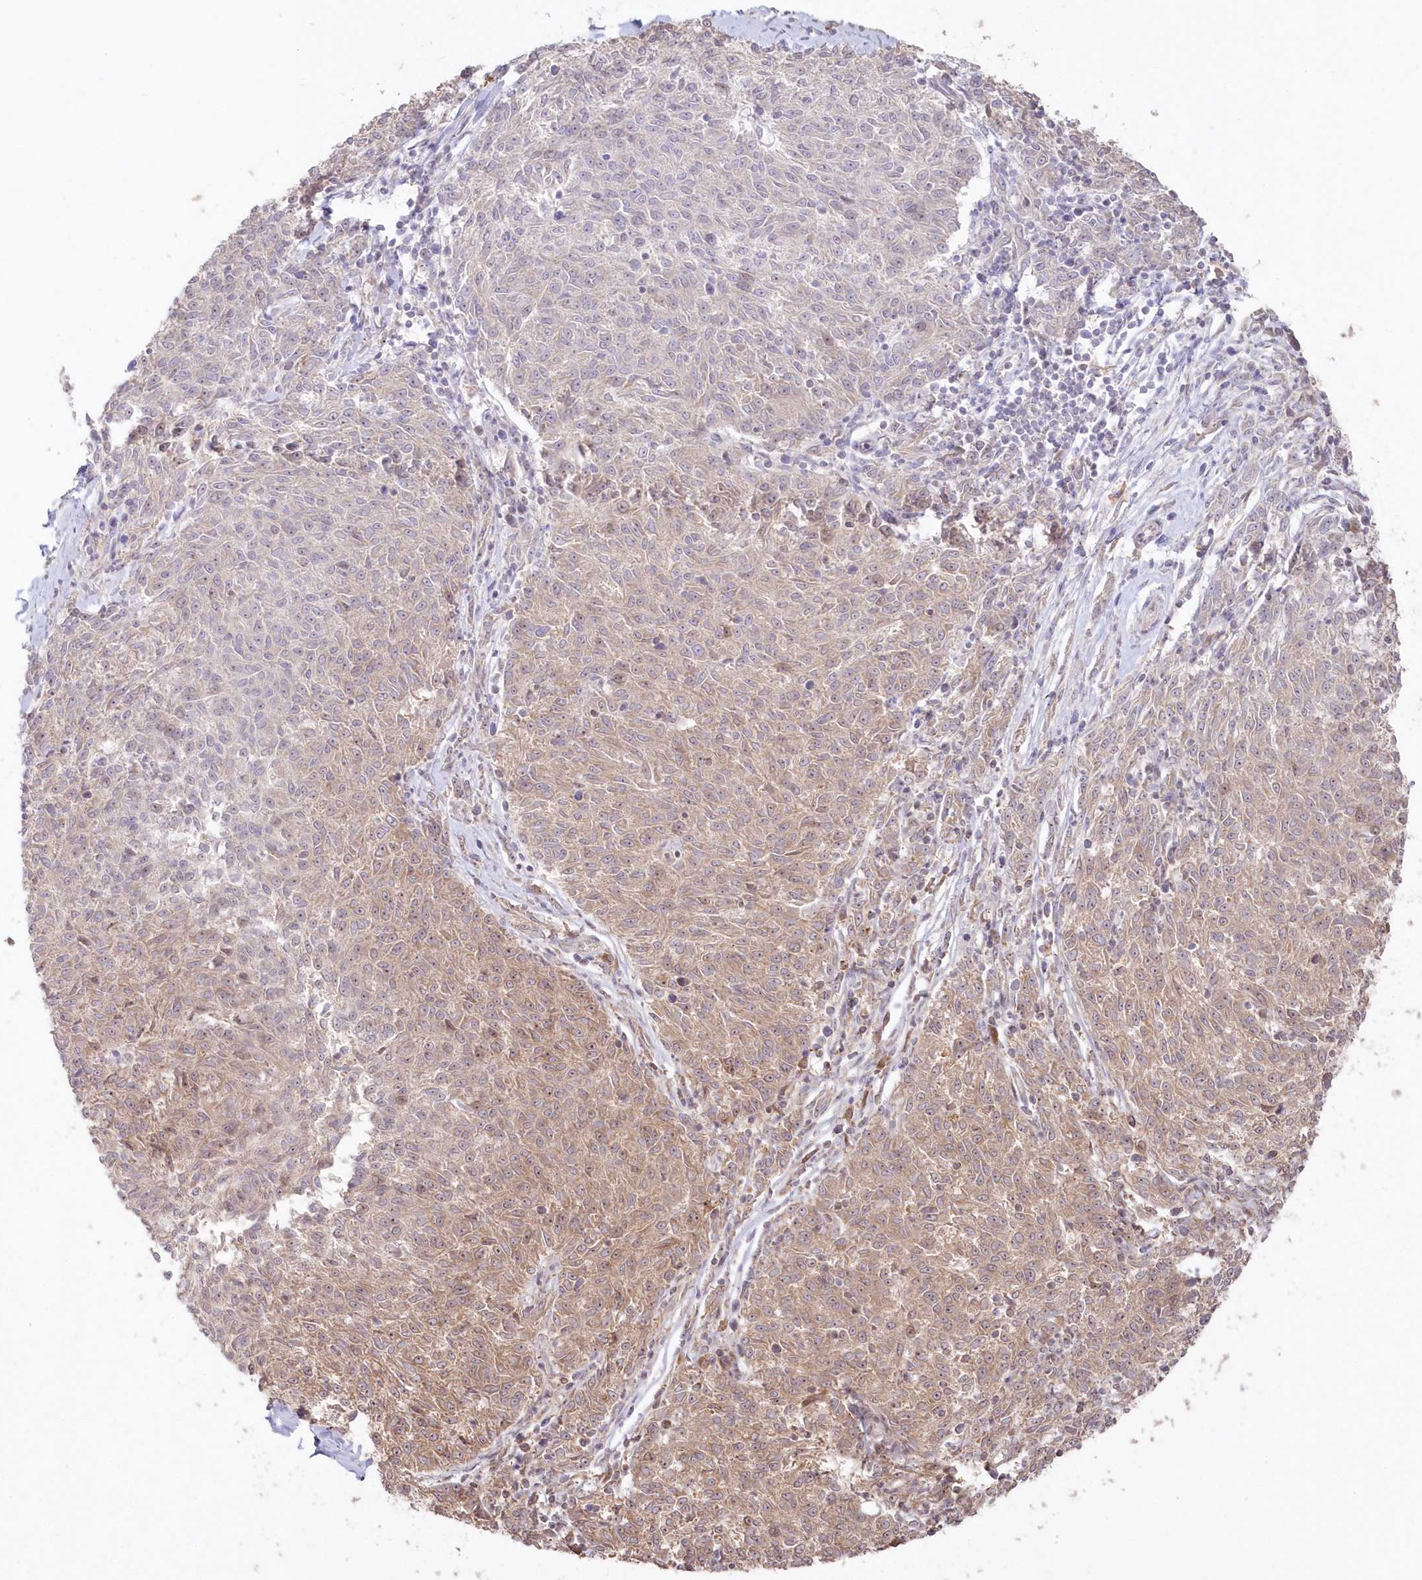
{"staining": {"intensity": "weak", "quantity": "25%-75%", "location": "cytoplasmic/membranous"}, "tissue": "melanoma", "cell_type": "Tumor cells", "image_type": "cancer", "snomed": [{"axis": "morphology", "description": "Malignant melanoma, NOS"}, {"axis": "topography", "description": "Skin"}], "caption": "Melanoma was stained to show a protein in brown. There is low levels of weak cytoplasmic/membranous staining in approximately 25%-75% of tumor cells.", "gene": "SERINC1", "patient": {"sex": "female", "age": 72}}